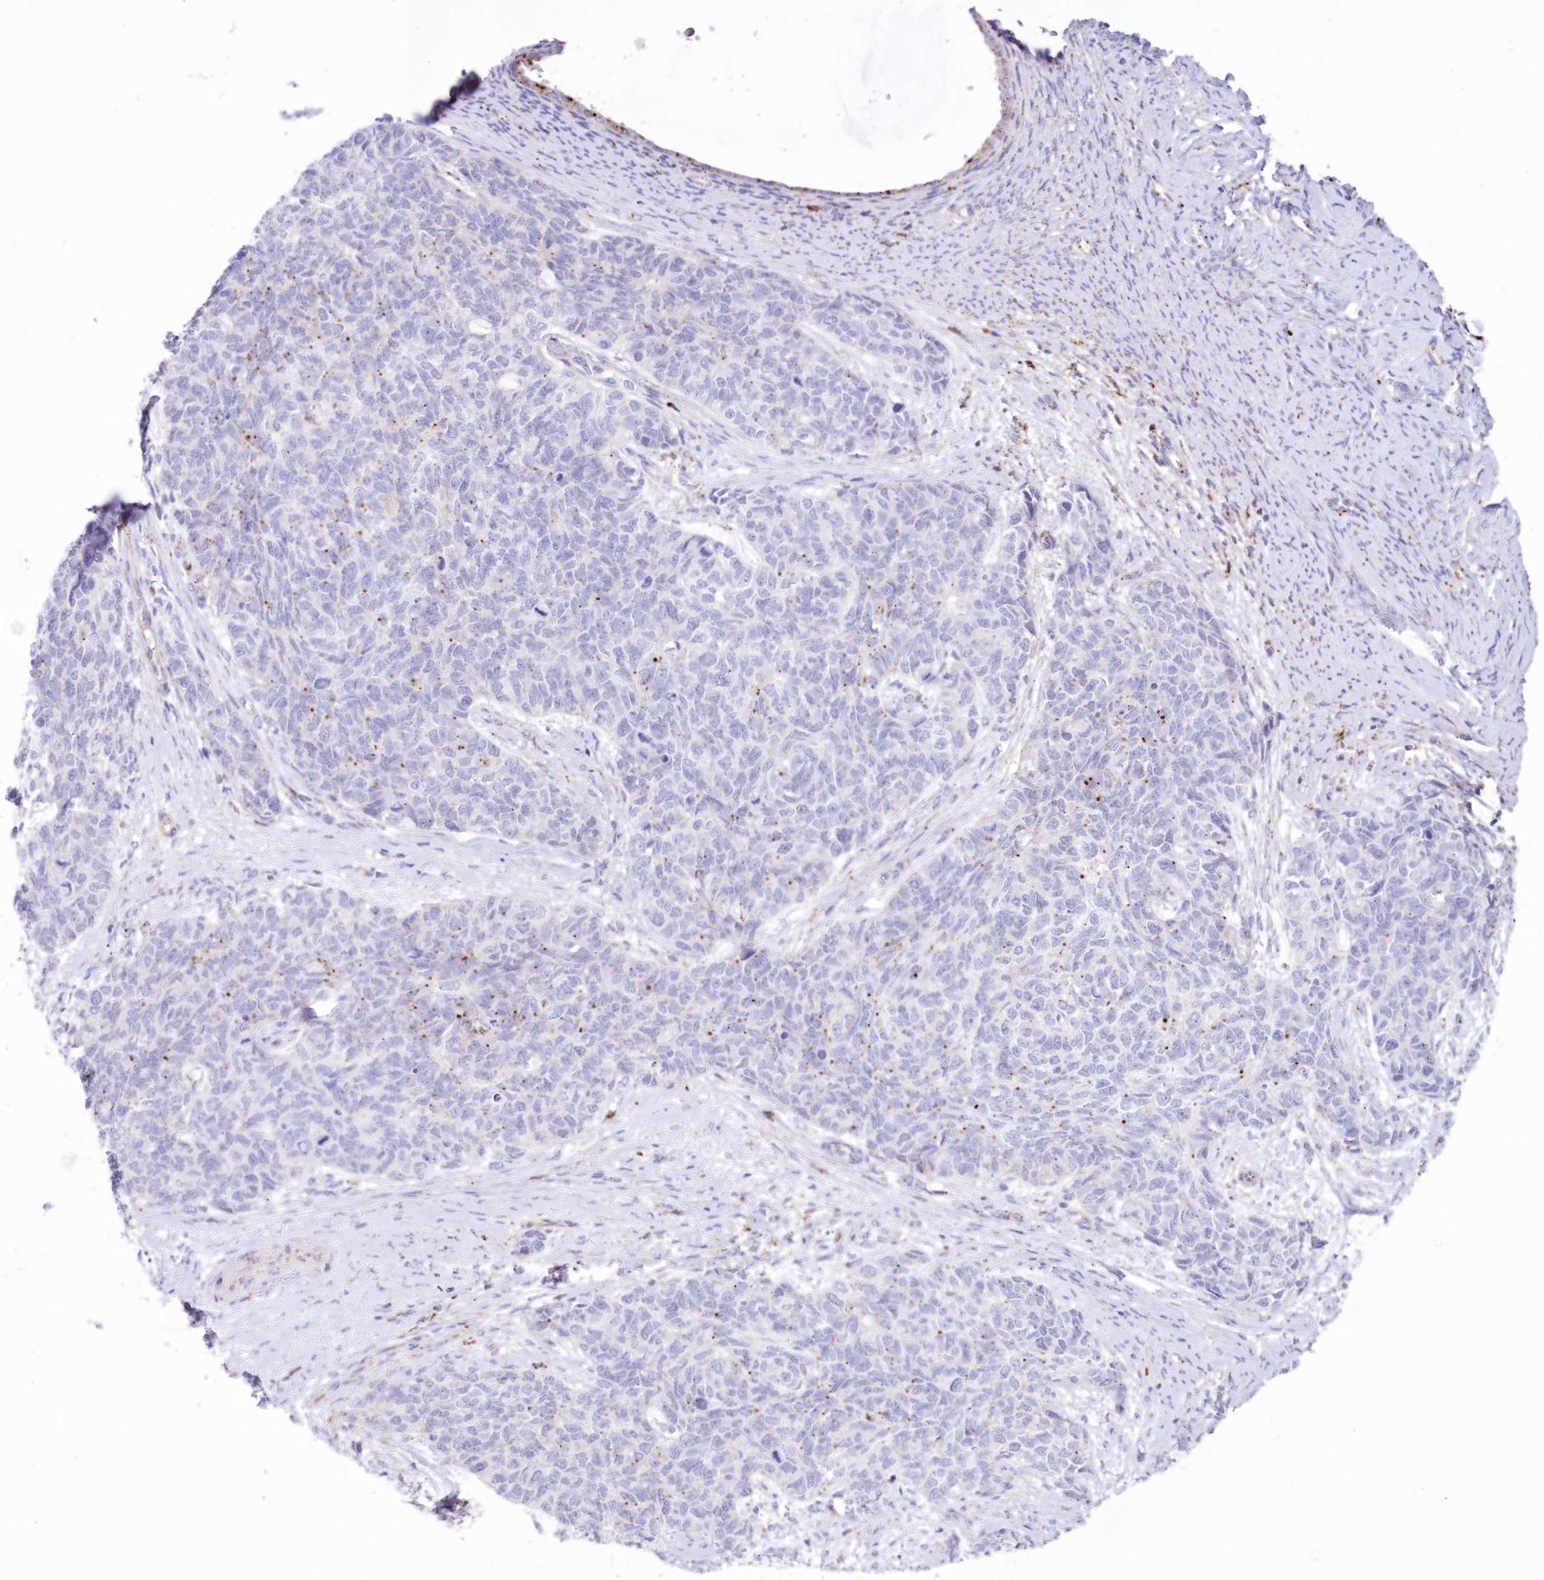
{"staining": {"intensity": "negative", "quantity": "none", "location": "none"}, "tissue": "cervical cancer", "cell_type": "Tumor cells", "image_type": "cancer", "snomed": [{"axis": "morphology", "description": "Squamous cell carcinoma, NOS"}, {"axis": "topography", "description": "Cervix"}], "caption": "Immunohistochemistry (IHC) of cervical squamous cell carcinoma displays no positivity in tumor cells.", "gene": "TPP1", "patient": {"sex": "female", "age": 63}}